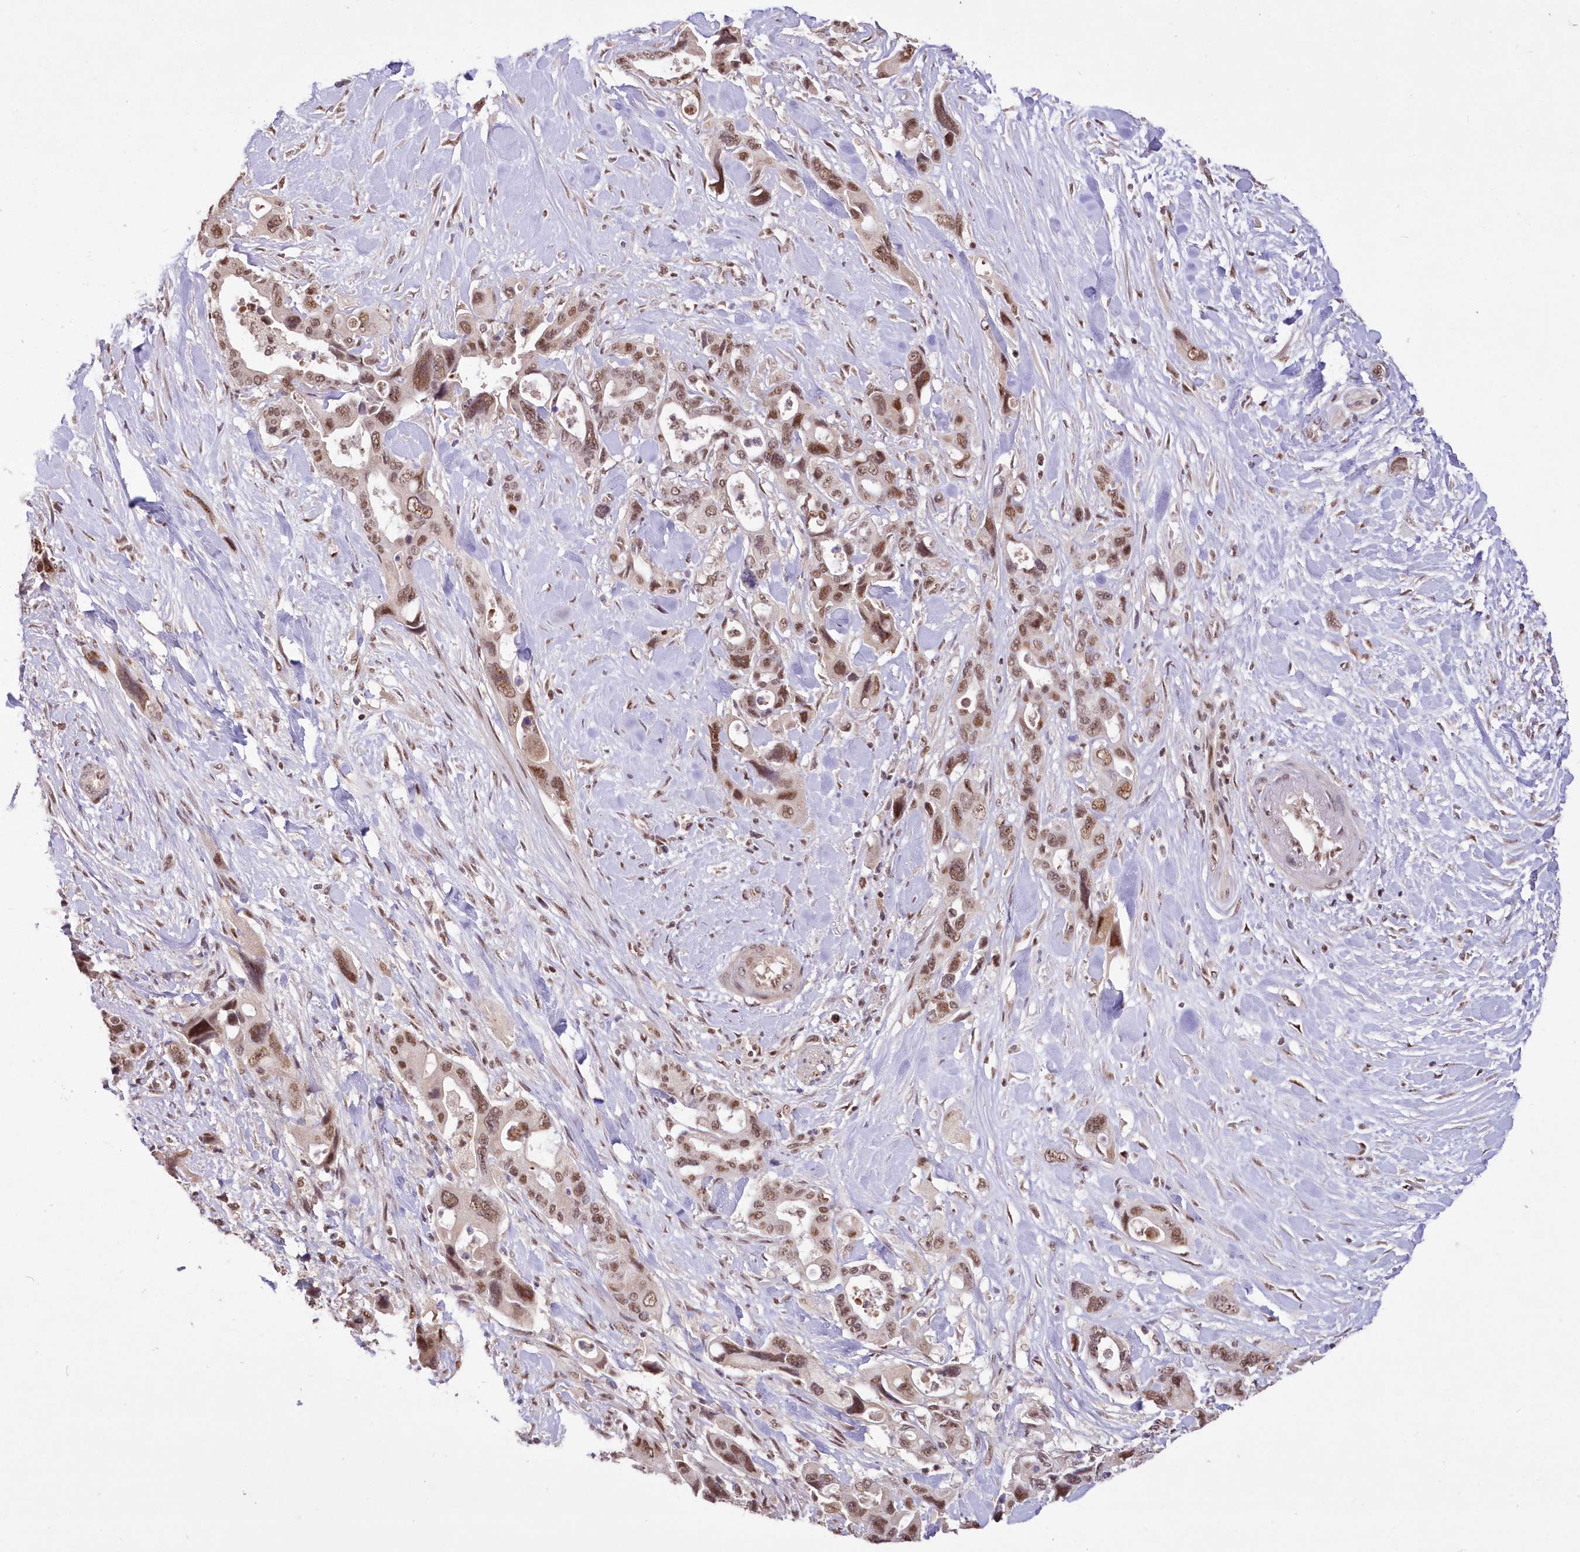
{"staining": {"intensity": "moderate", "quantity": ">75%", "location": "nuclear"}, "tissue": "pancreatic cancer", "cell_type": "Tumor cells", "image_type": "cancer", "snomed": [{"axis": "morphology", "description": "Adenocarcinoma, NOS"}, {"axis": "topography", "description": "Pancreas"}], "caption": "Tumor cells exhibit medium levels of moderate nuclear positivity in approximately >75% of cells in pancreatic cancer. (DAB IHC with brightfield microscopy, high magnification).", "gene": "WBP1L", "patient": {"sex": "male", "age": 46}}